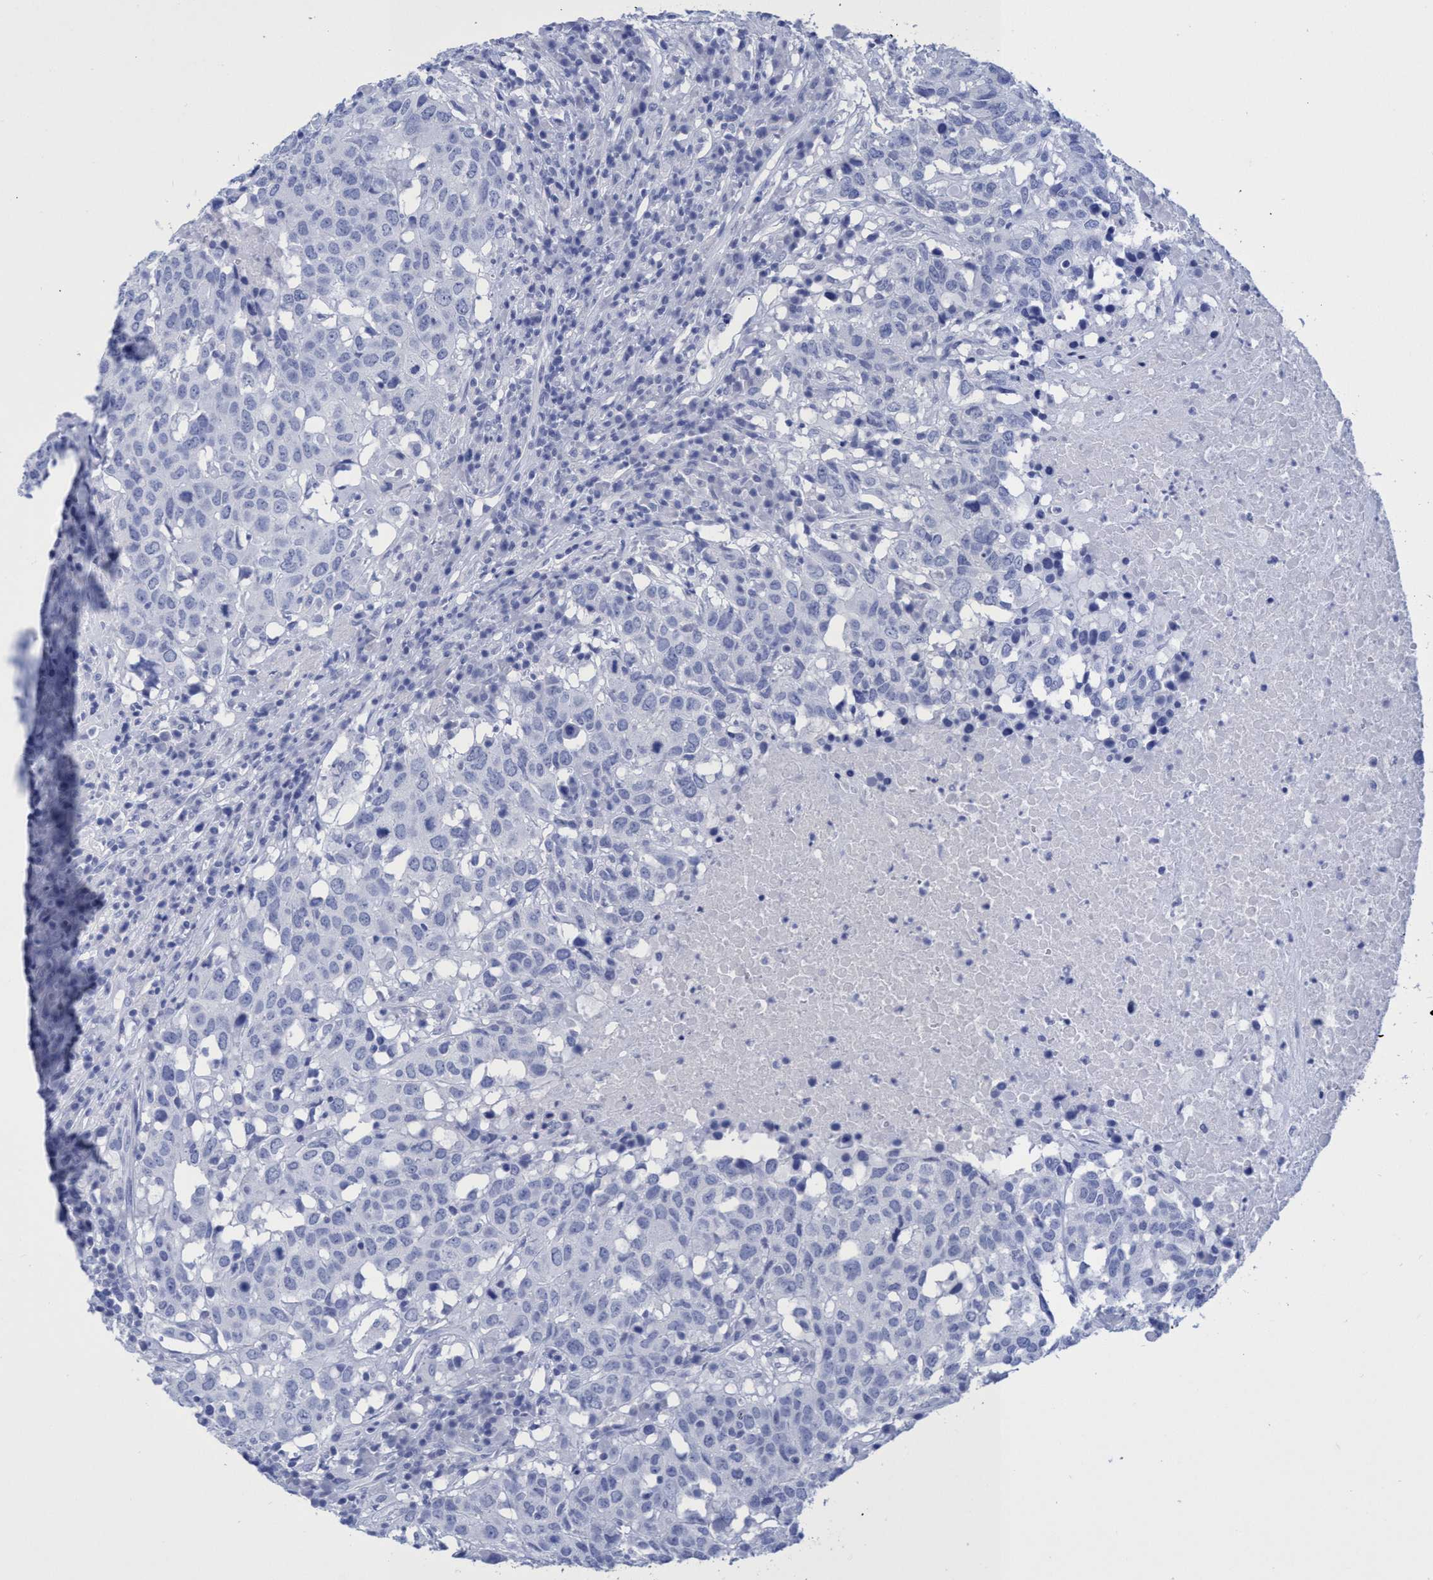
{"staining": {"intensity": "negative", "quantity": "none", "location": "none"}, "tissue": "head and neck cancer", "cell_type": "Tumor cells", "image_type": "cancer", "snomed": [{"axis": "morphology", "description": "Squamous cell carcinoma, NOS"}, {"axis": "topography", "description": "Head-Neck"}], "caption": "An immunohistochemistry (IHC) photomicrograph of head and neck cancer (squamous cell carcinoma) is shown. There is no staining in tumor cells of head and neck cancer (squamous cell carcinoma). (Brightfield microscopy of DAB (3,3'-diaminobenzidine) immunohistochemistry at high magnification).", "gene": "INSL6", "patient": {"sex": "male", "age": 66}}